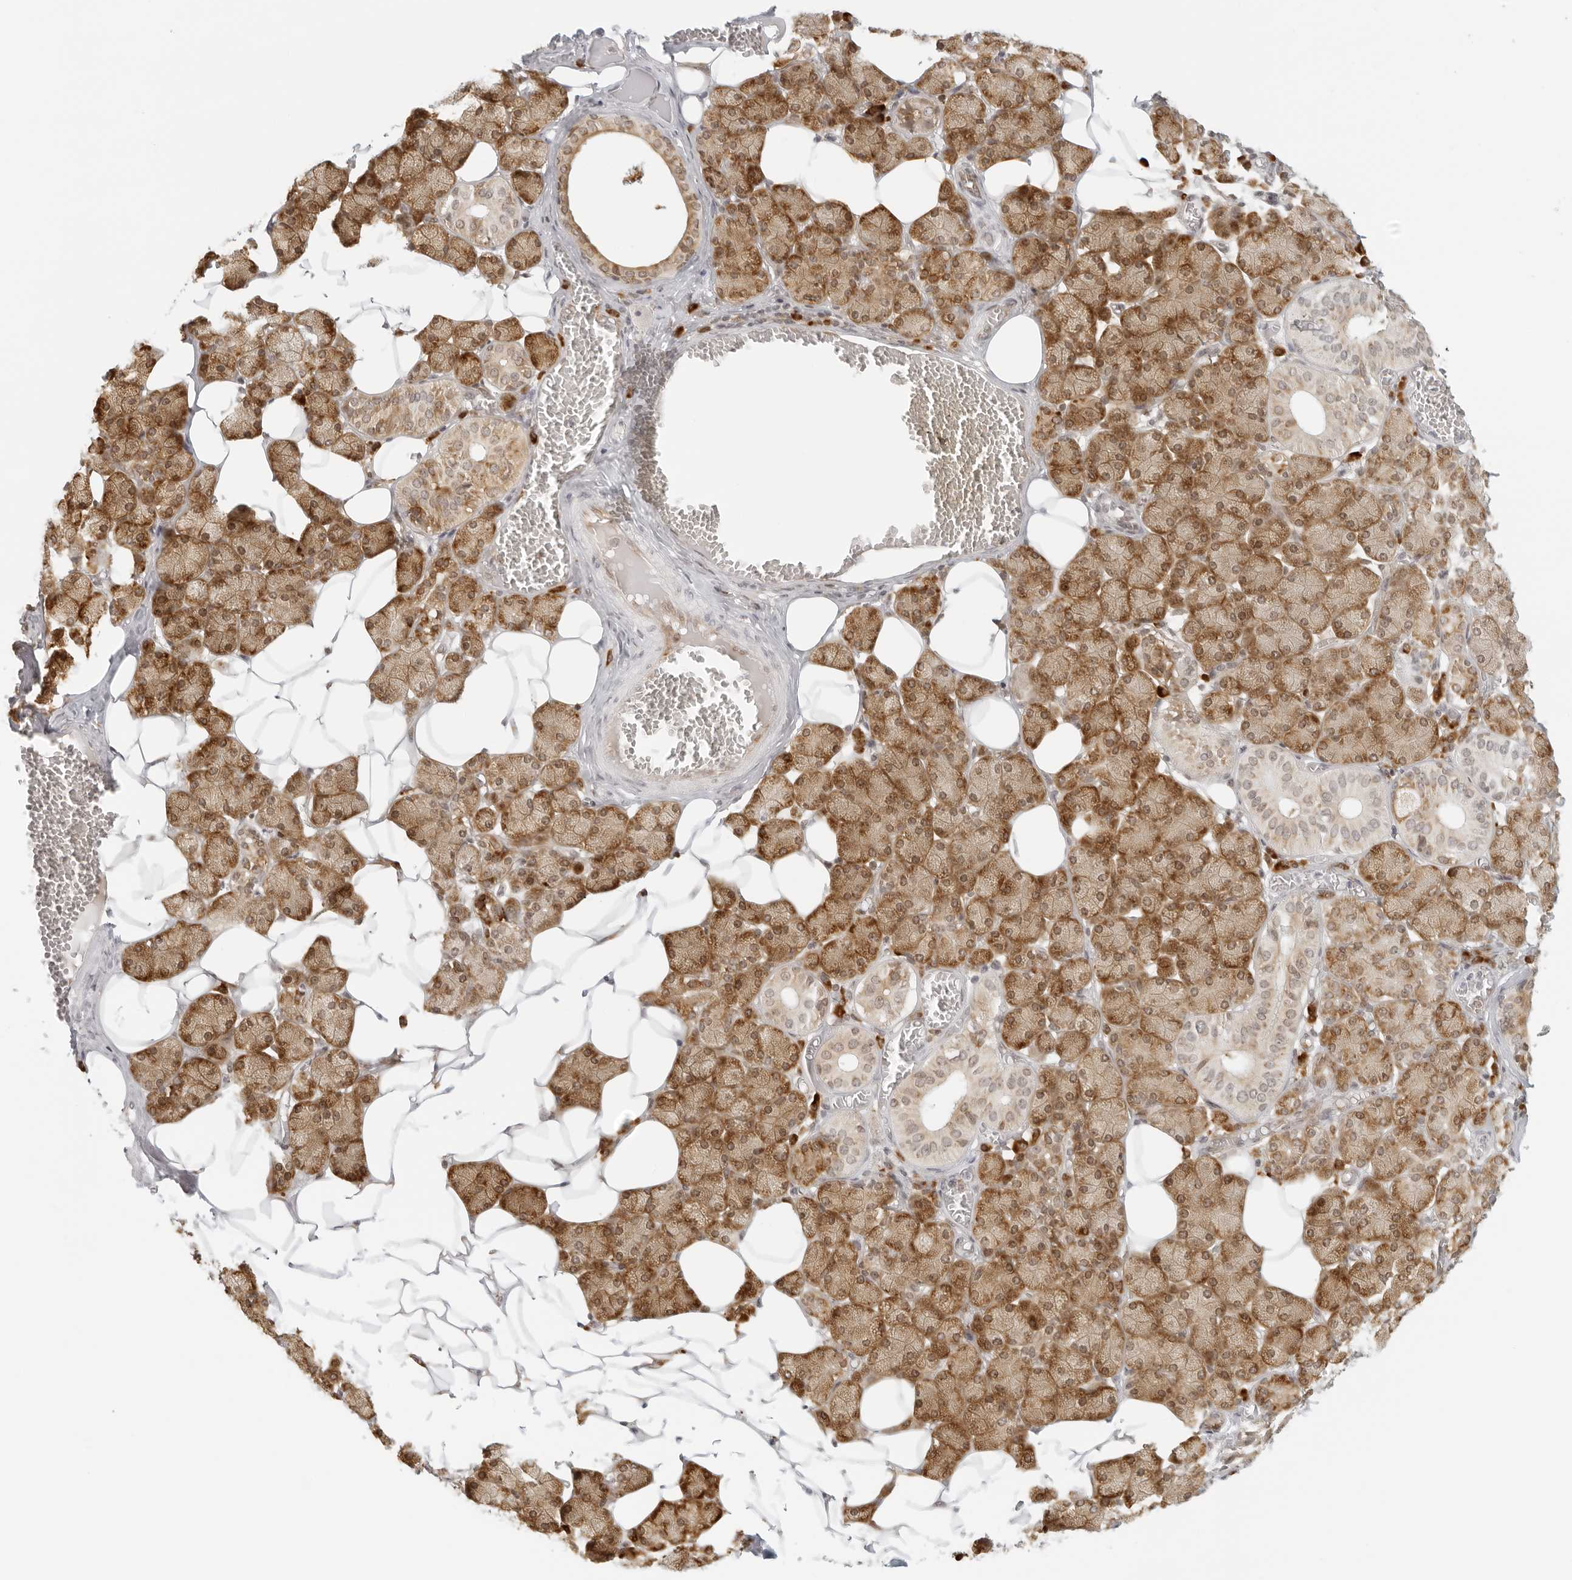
{"staining": {"intensity": "moderate", "quantity": ">75%", "location": "cytoplasmic/membranous,nuclear"}, "tissue": "salivary gland", "cell_type": "Glandular cells", "image_type": "normal", "snomed": [{"axis": "morphology", "description": "Normal tissue, NOS"}, {"axis": "topography", "description": "Salivary gland"}], "caption": "IHC photomicrograph of unremarkable salivary gland: salivary gland stained using immunohistochemistry shows medium levels of moderate protein expression localized specifically in the cytoplasmic/membranous,nuclear of glandular cells, appearing as a cytoplasmic/membranous,nuclear brown color.", "gene": "EIF4G1", "patient": {"sex": "female", "age": 33}}